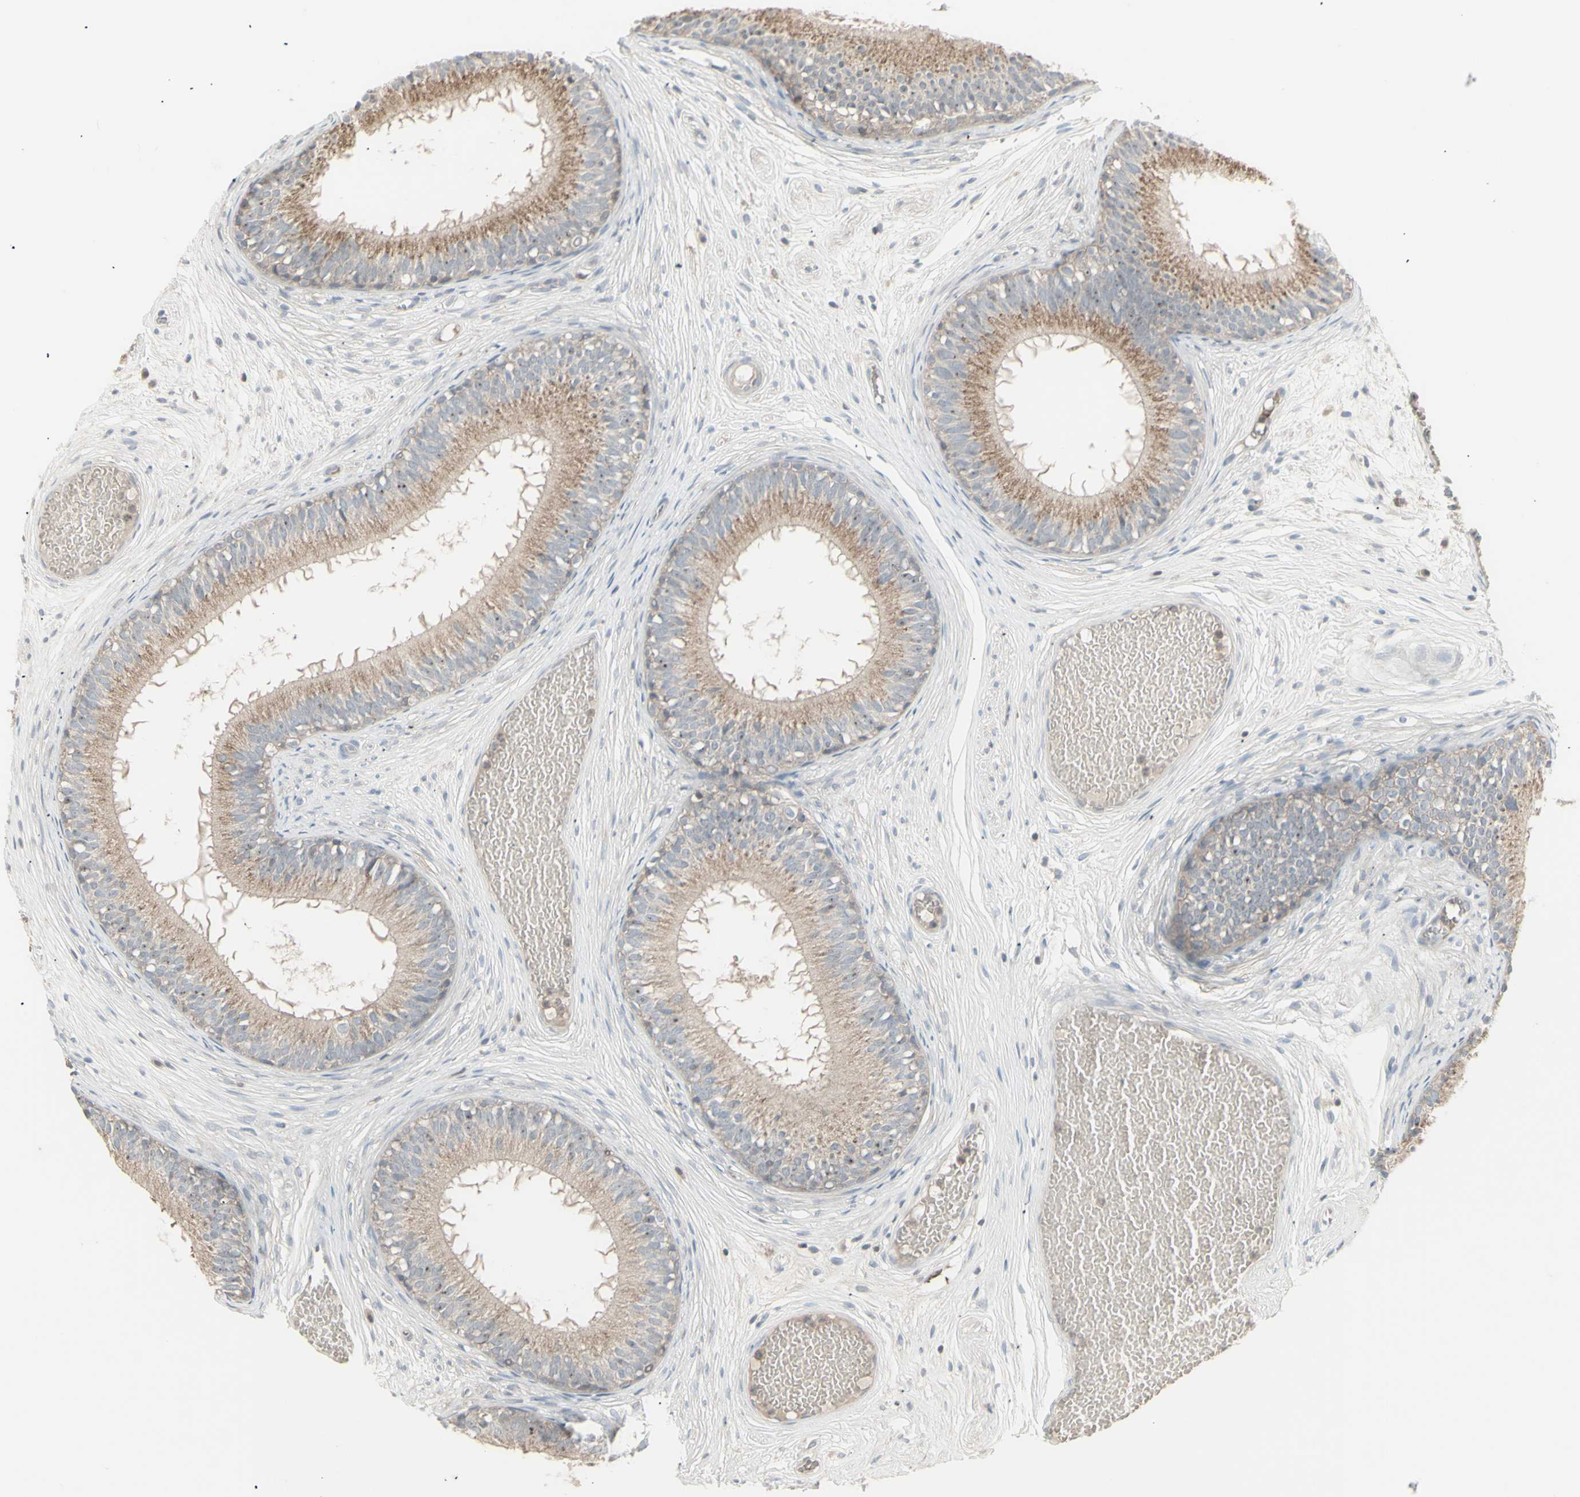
{"staining": {"intensity": "weak", "quantity": ">75%", "location": "cytoplasmic/membranous"}, "tissue": "epididymis", "cell_type": "Glandular cells", "image_type": "normal", "snomed": [{"axis": "morphology", "description": "Normal tissue, NOS"}, {"axis": "morphology", "description": "Atrophy, NOS"}, {"axis": "topography", "description": "Testis"}, {"axis": "topography", "description": "Epididymis"}], "caption": "Normal epididymis shows weak cytoplasmic/membranous staining in about >75% of glandular cells, visualized by immunohistochemistry.", "gene": "CSK", "patient": {"sex": "male", "age": 18}}